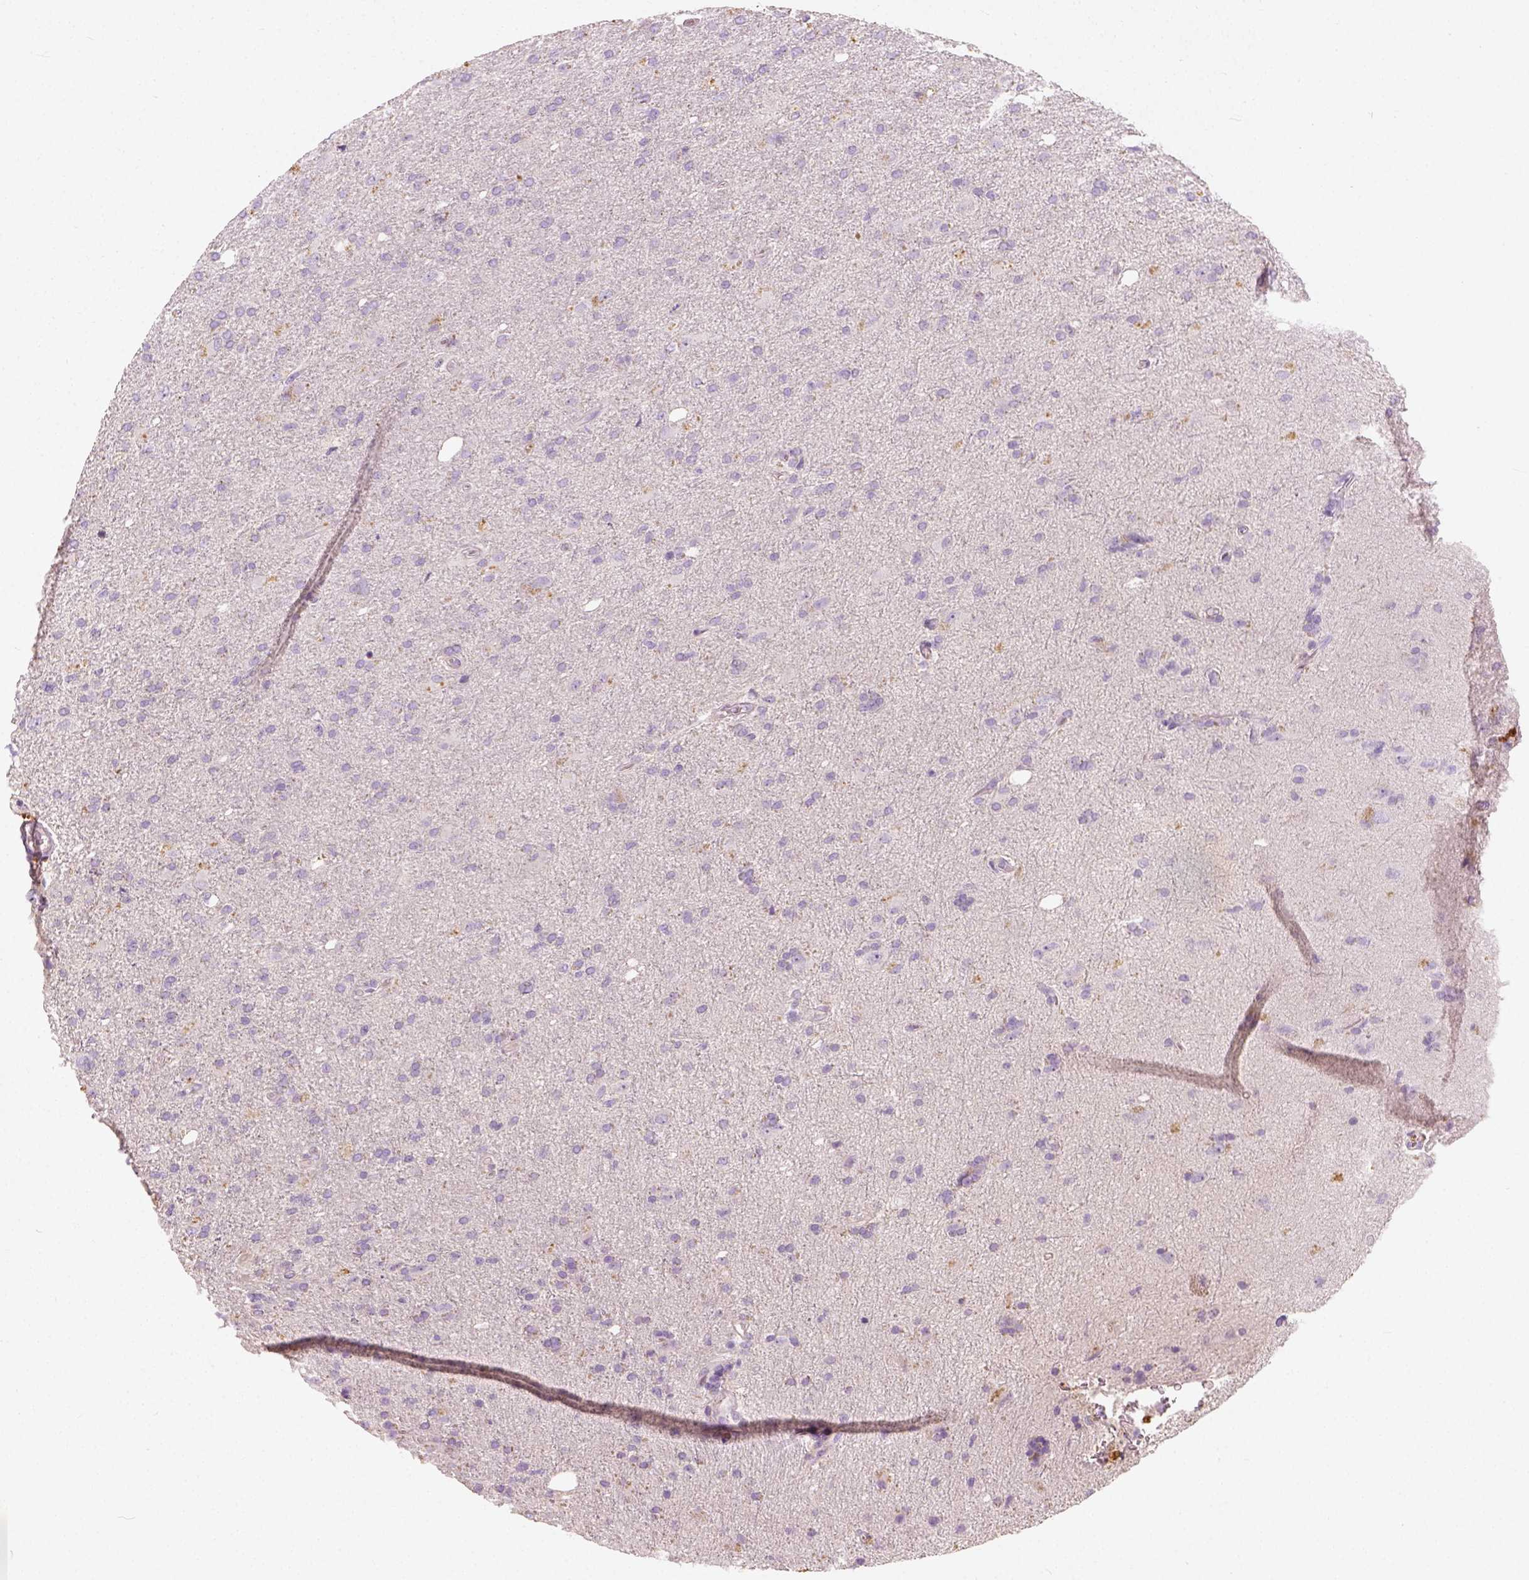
{"staining": {"intensity": "negative", "quantity": "none", "location": "none"}, "tissue": "glioma", "cell_type": "Tumor cells", "image_type": "cancer", "snomed": [{"axis": "morphology", "description": "Glioma, malignant, High grade"}, {"axis": "topography", "description": "Cerebral cortex"}], "caption": "Tumor cells are negative for brown protein staining in glioma.", "gene": "DHCR24", "patient": {"sex": "male", "age": 70}}